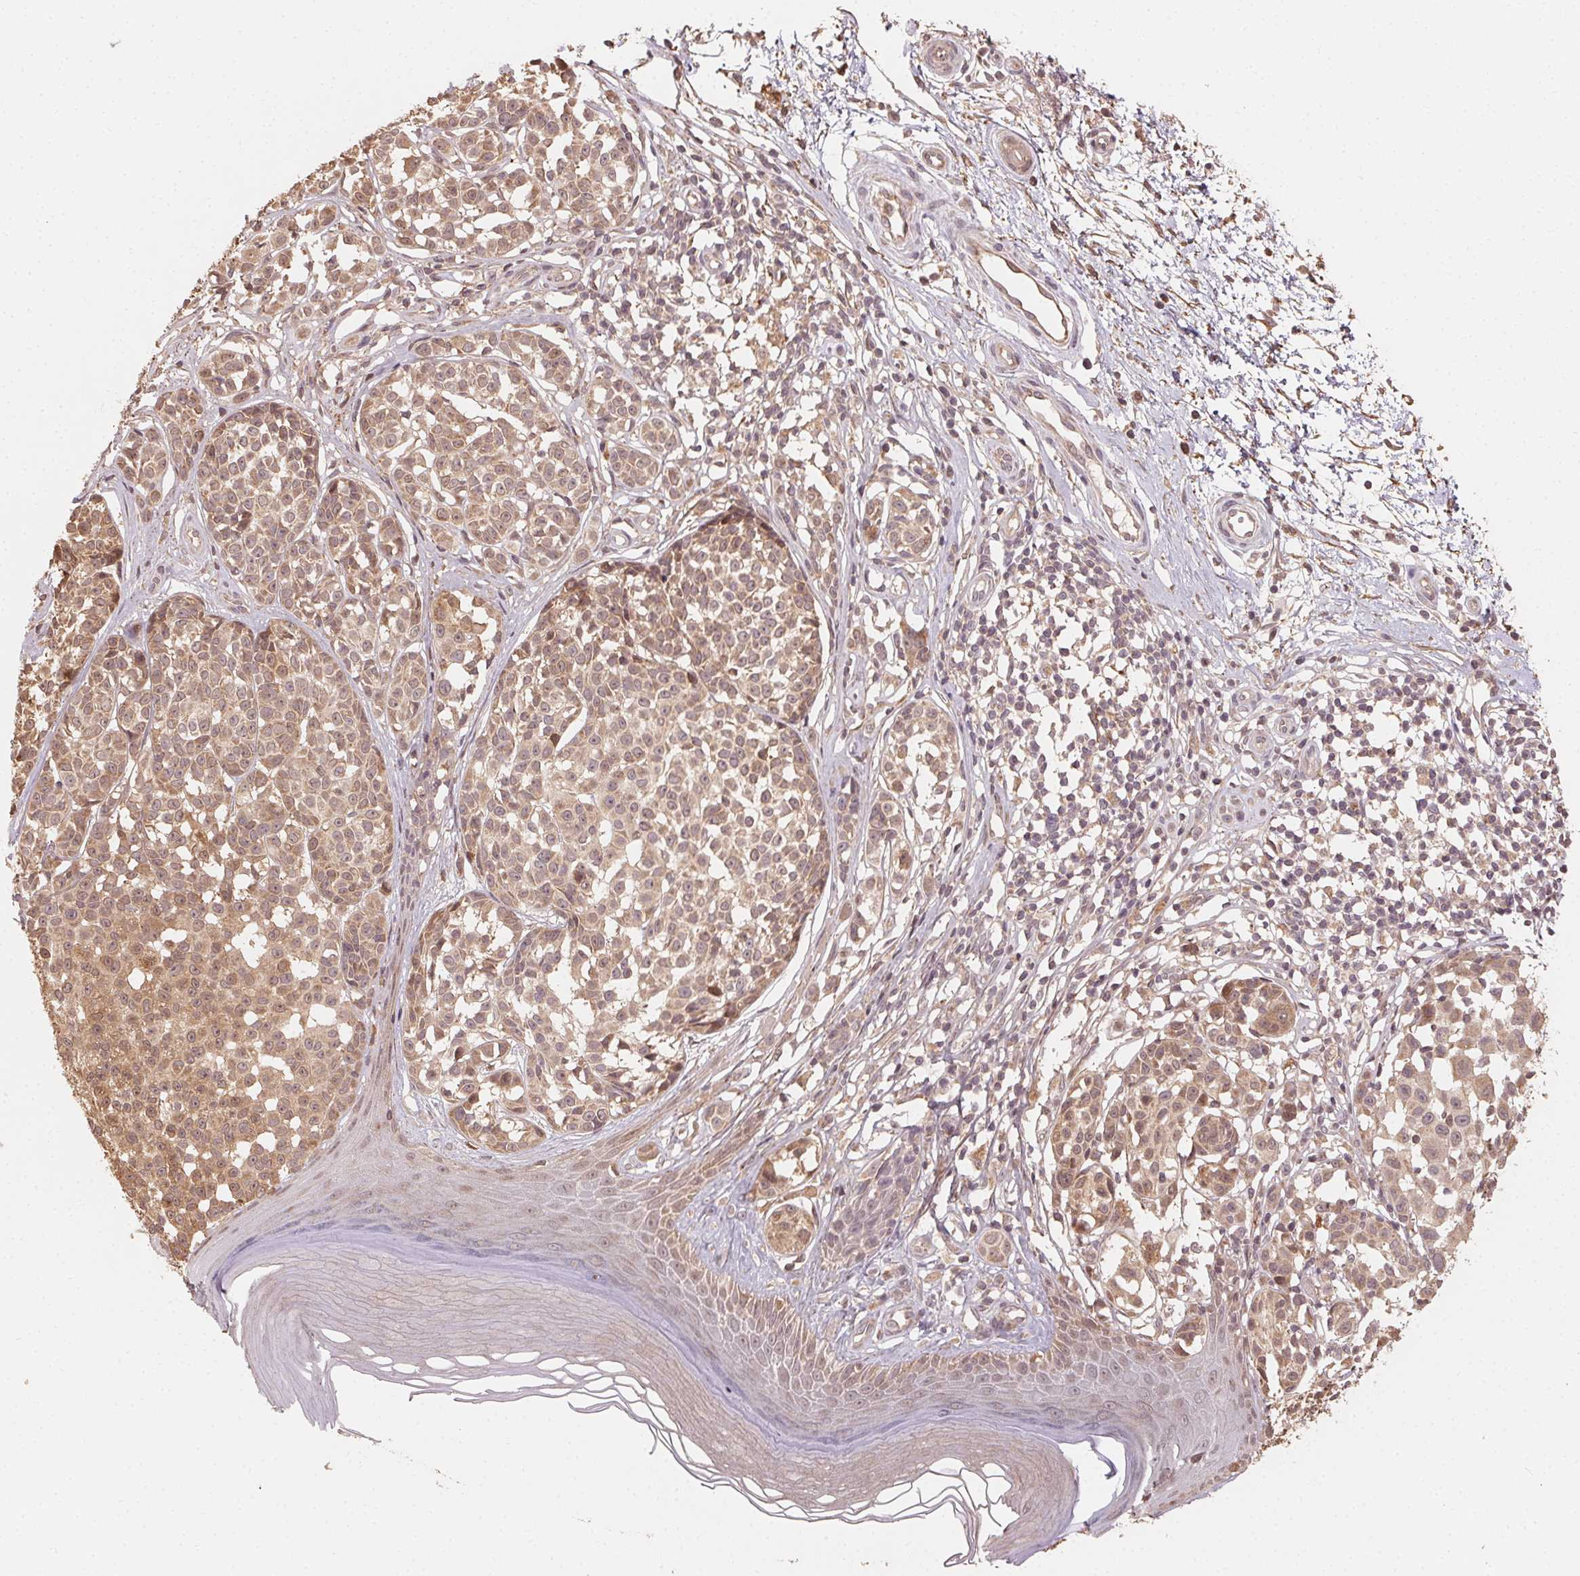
{"staining": {"intensity": "moderate", "quantity": ">75%", "location": "cytoplasmic/membranous"}, "tissue": "melanoma", "cell_type": "Tumor cells", "image_type": "cancer", "snomed": [{"axis": "morphology", "description": "Malignant melanoma, NOS"}, {"axis": "topography", "description": "Skin"}], "caption": "High-magnification brightfield microscopy of malignant melanoma stained with DAB (brown) and counterstained with hematoxylin (blue). tumor cells exhibit moderate cytoplasmic/membranous staining is seen in about>75% of cells.", "gene": "WBP2", "patient": {"sex": "female", "age": 90}}